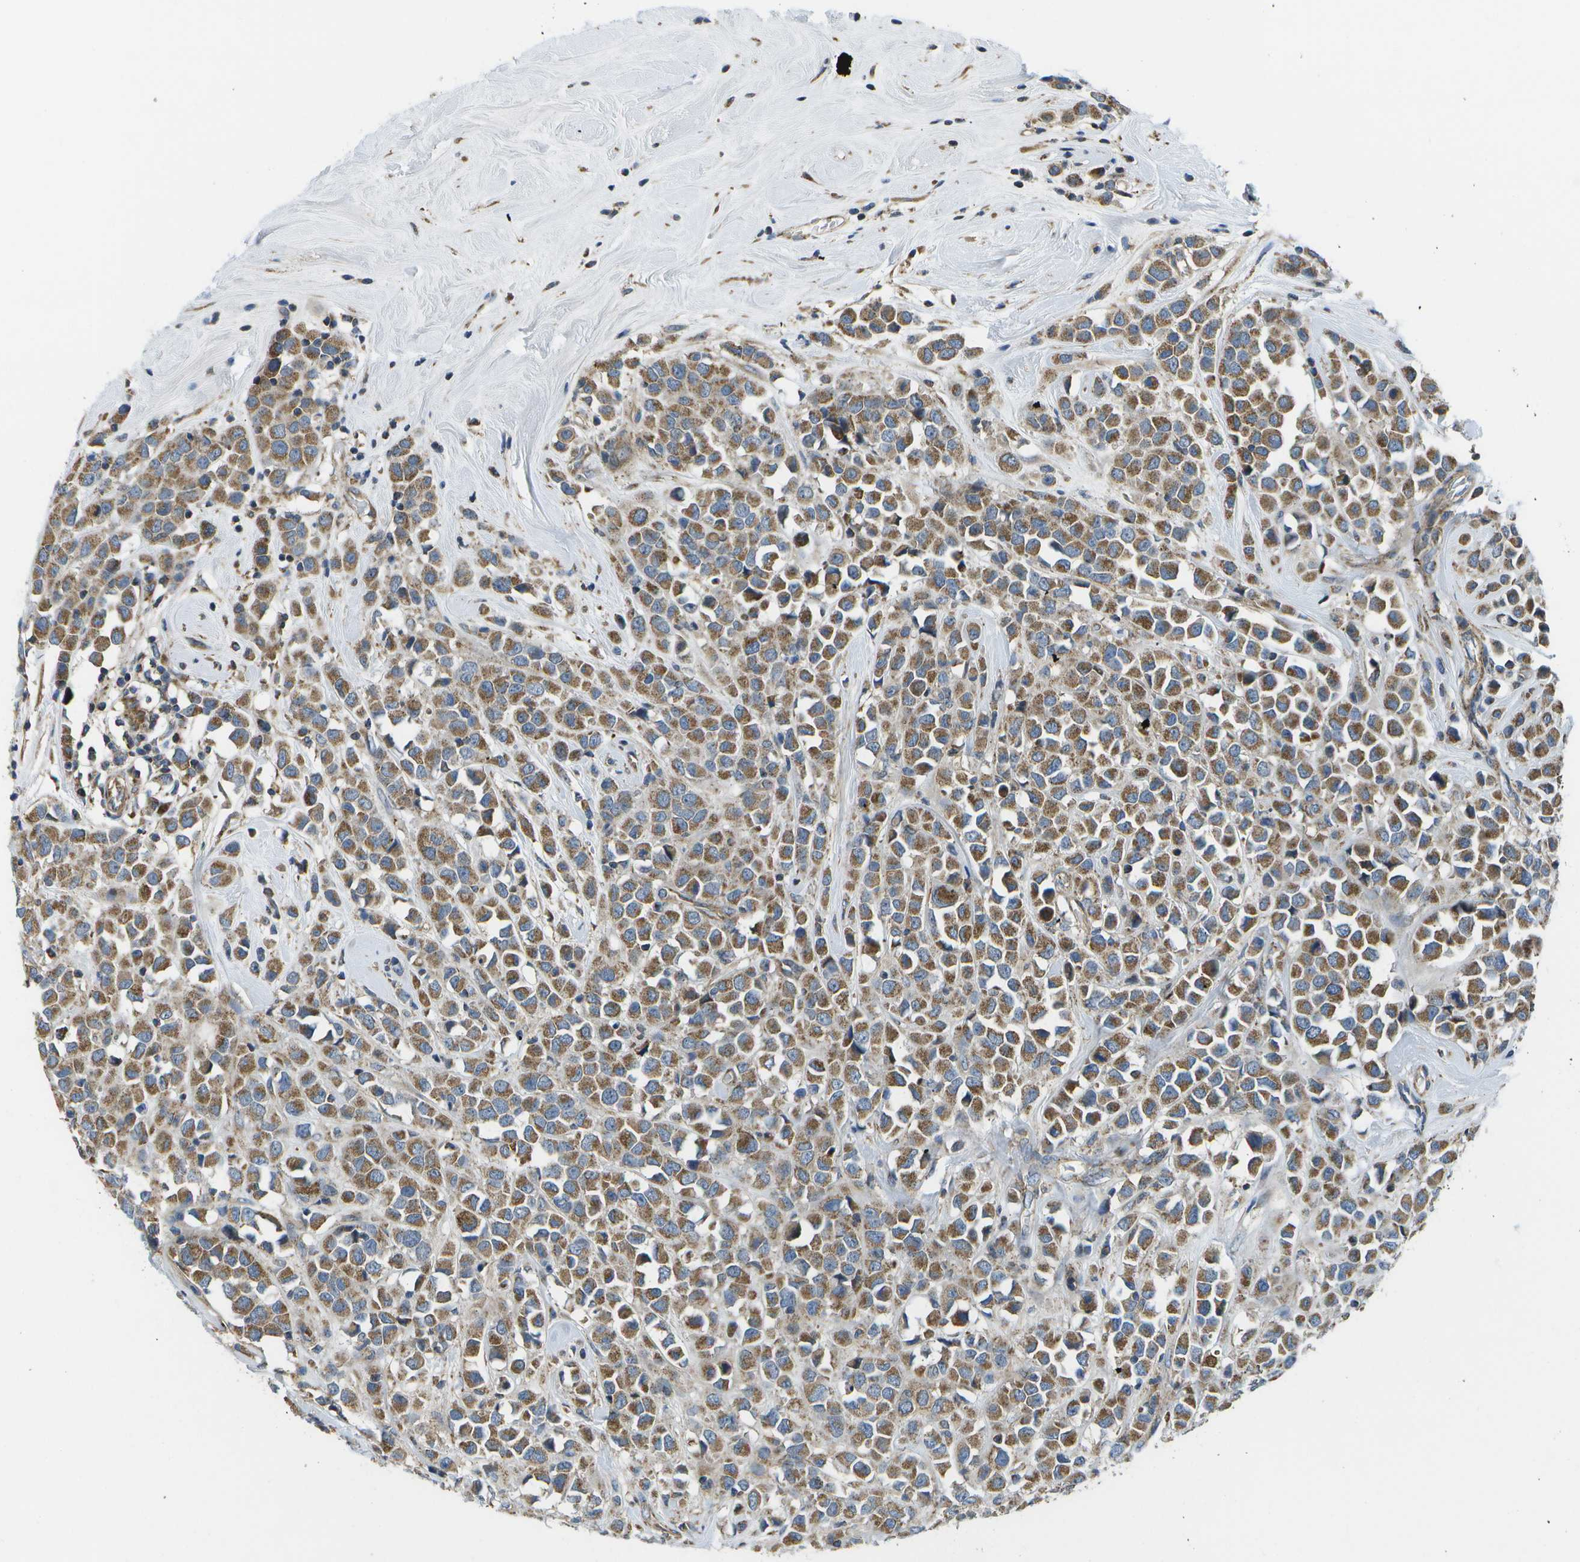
{"staining": {"intensity": "moderate", "quantity": ">75%", "location": "cytoplasmic/membranous"}, "tissue": "breast cancer", "cell_type": "Tumor cells", "image_type": "cancer", "snomed": [{"axis": "morphology", "description": "Duct carcinoma"}, {"axis": "topography", "description": "Breast"}], "caption": "DAB immunohistochemical staining of breast cancer reveals moderate cytoplasmic/membranous protein expression in approximately >75% of tumor cells.", "gene": "MVK", "patient": {"sex": "female", "age": 61}}